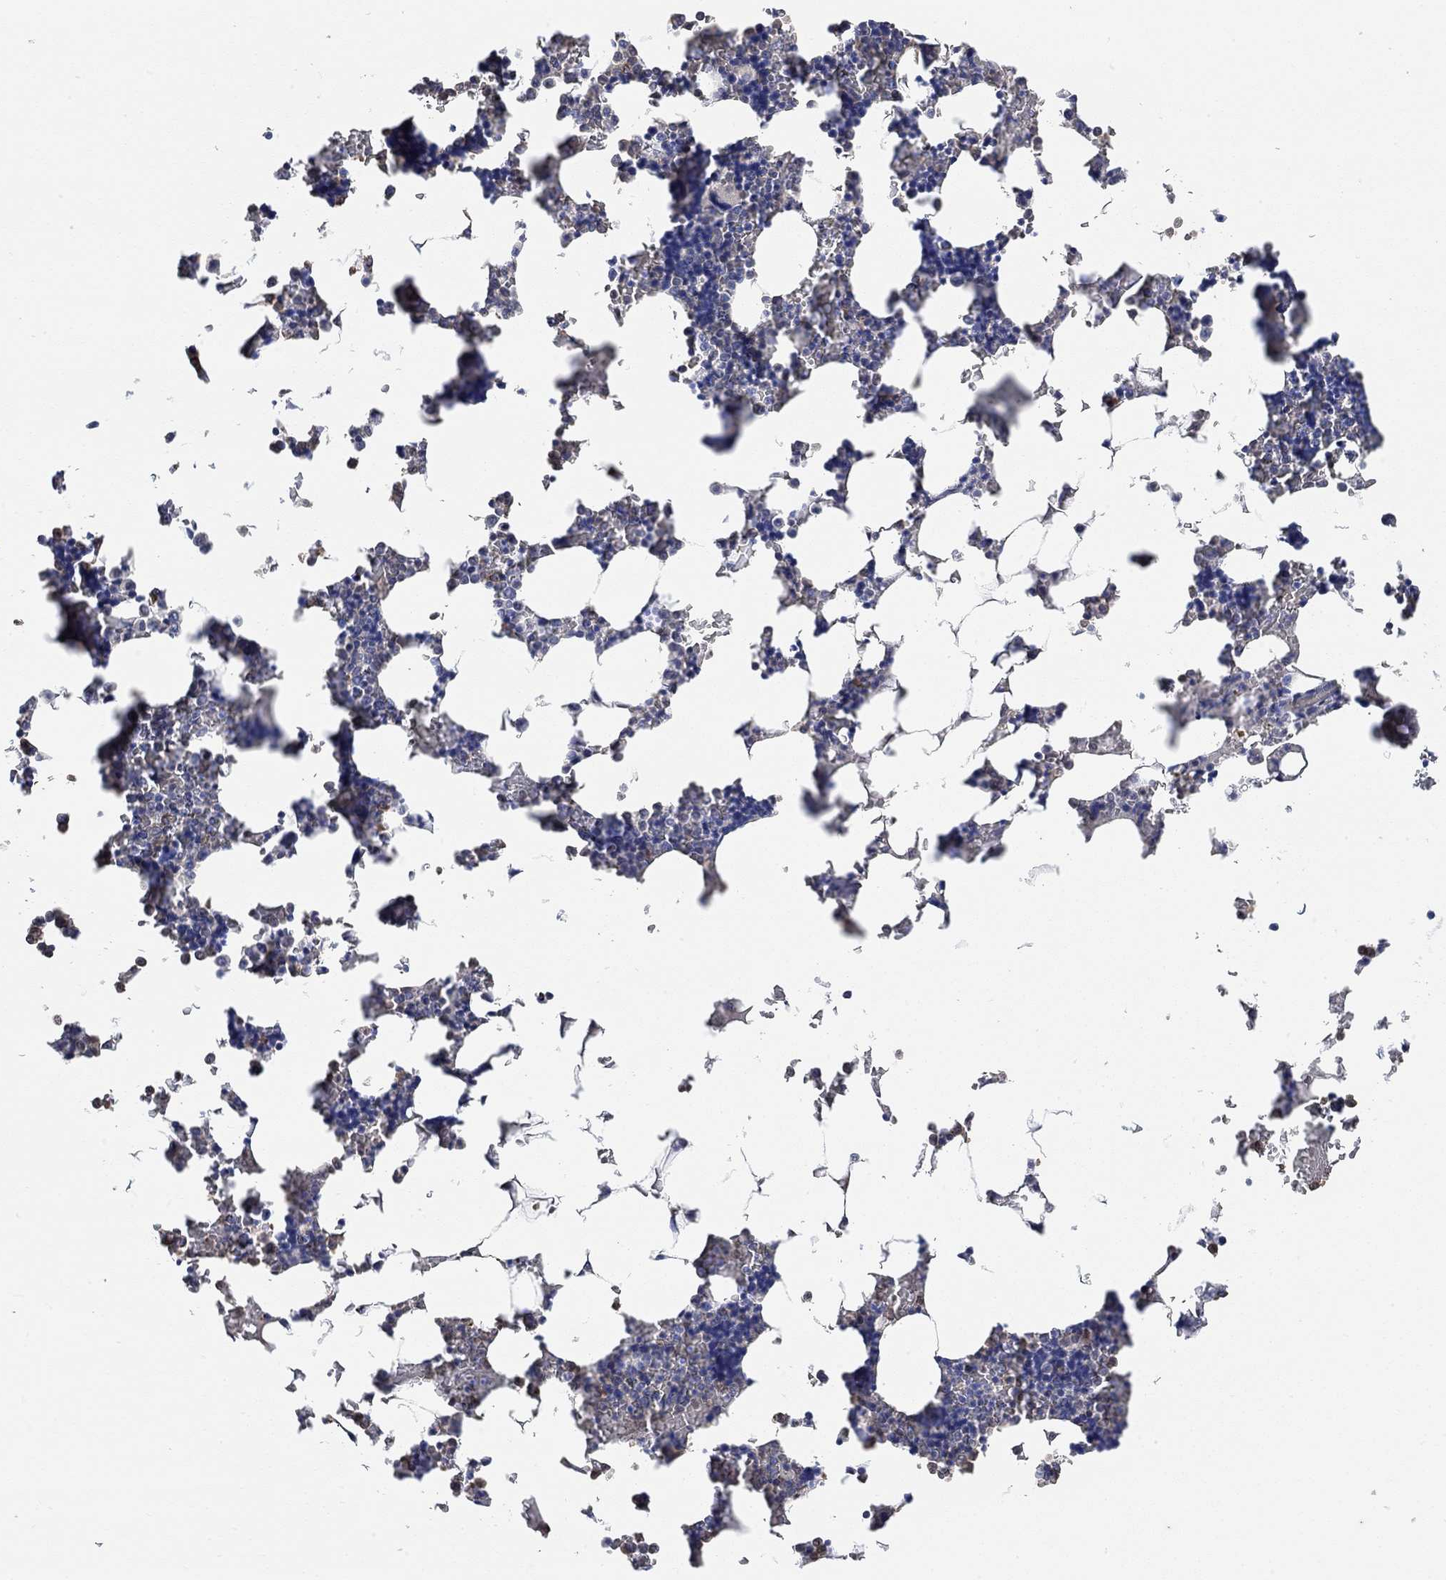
{"staining": {"intensity": "moderate", "quantity": "<25%", "location": "cytoplasmic/membranous"}, "tissue": "bone marrow", "cell_type": "Hematopoietic cells", "image_type": "normal", "snomed": [{"axis": "morphology", "description": "Normal tissue, NOS"}, {"axis": "topography", "description": "Bone marrow"}], "caption": "The photomicrograph exhibits immunohistochemical staining of unremarkable bone marrow. There is moderate cytoplasmic/membranous positivity is present in about <25% of hematopoietic cells. (IHC, brightfield microscopy, high magnification).", "gene": "SYT16", "patient": {"sex": "male", "age": 51}}